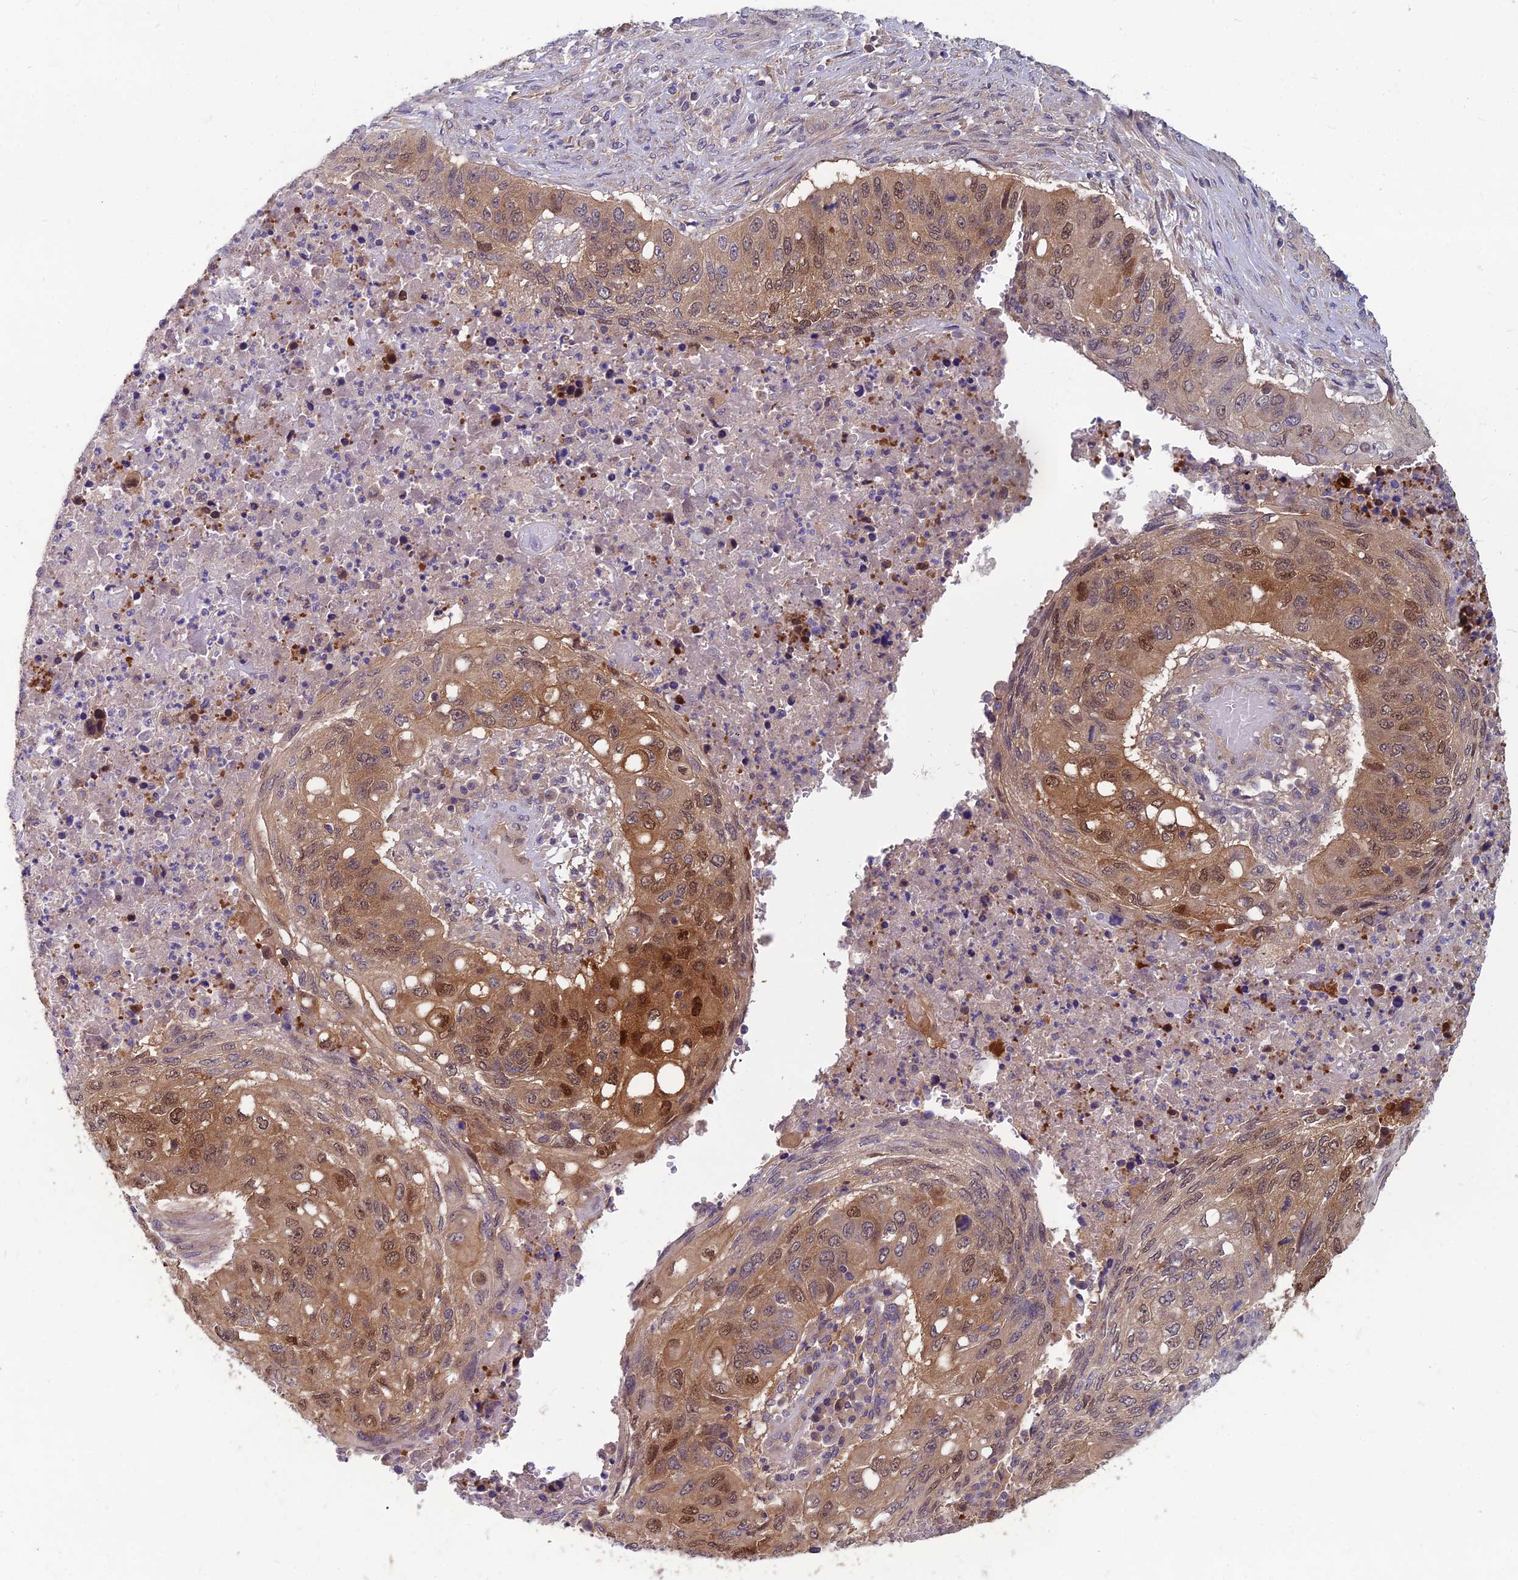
{"staining": {"intensity": "moderate", "quantity": ">75%", "location": "cytoplasmic/membranous,nuclear"}, "tissue": "lung cancer", "cell_type": "Tumor cells", "image_type": "cancer", "snomed": [{"axis": "morphology", "description": "Squamous cell carcinoma, NOS"}, {"axis": "topography", "description": "Lung"}], "caption": "Immunohistochemical staining of lung cancer reveals medium levels of moderate cytoplasmic/membranous and nuclear protein positivity in about >75% of tumor cells. The protein of interest is shown in brown color, while the nuclei are stained blue.", "gene": "MVD", "patient": {"sex": "female", "age": 63}}